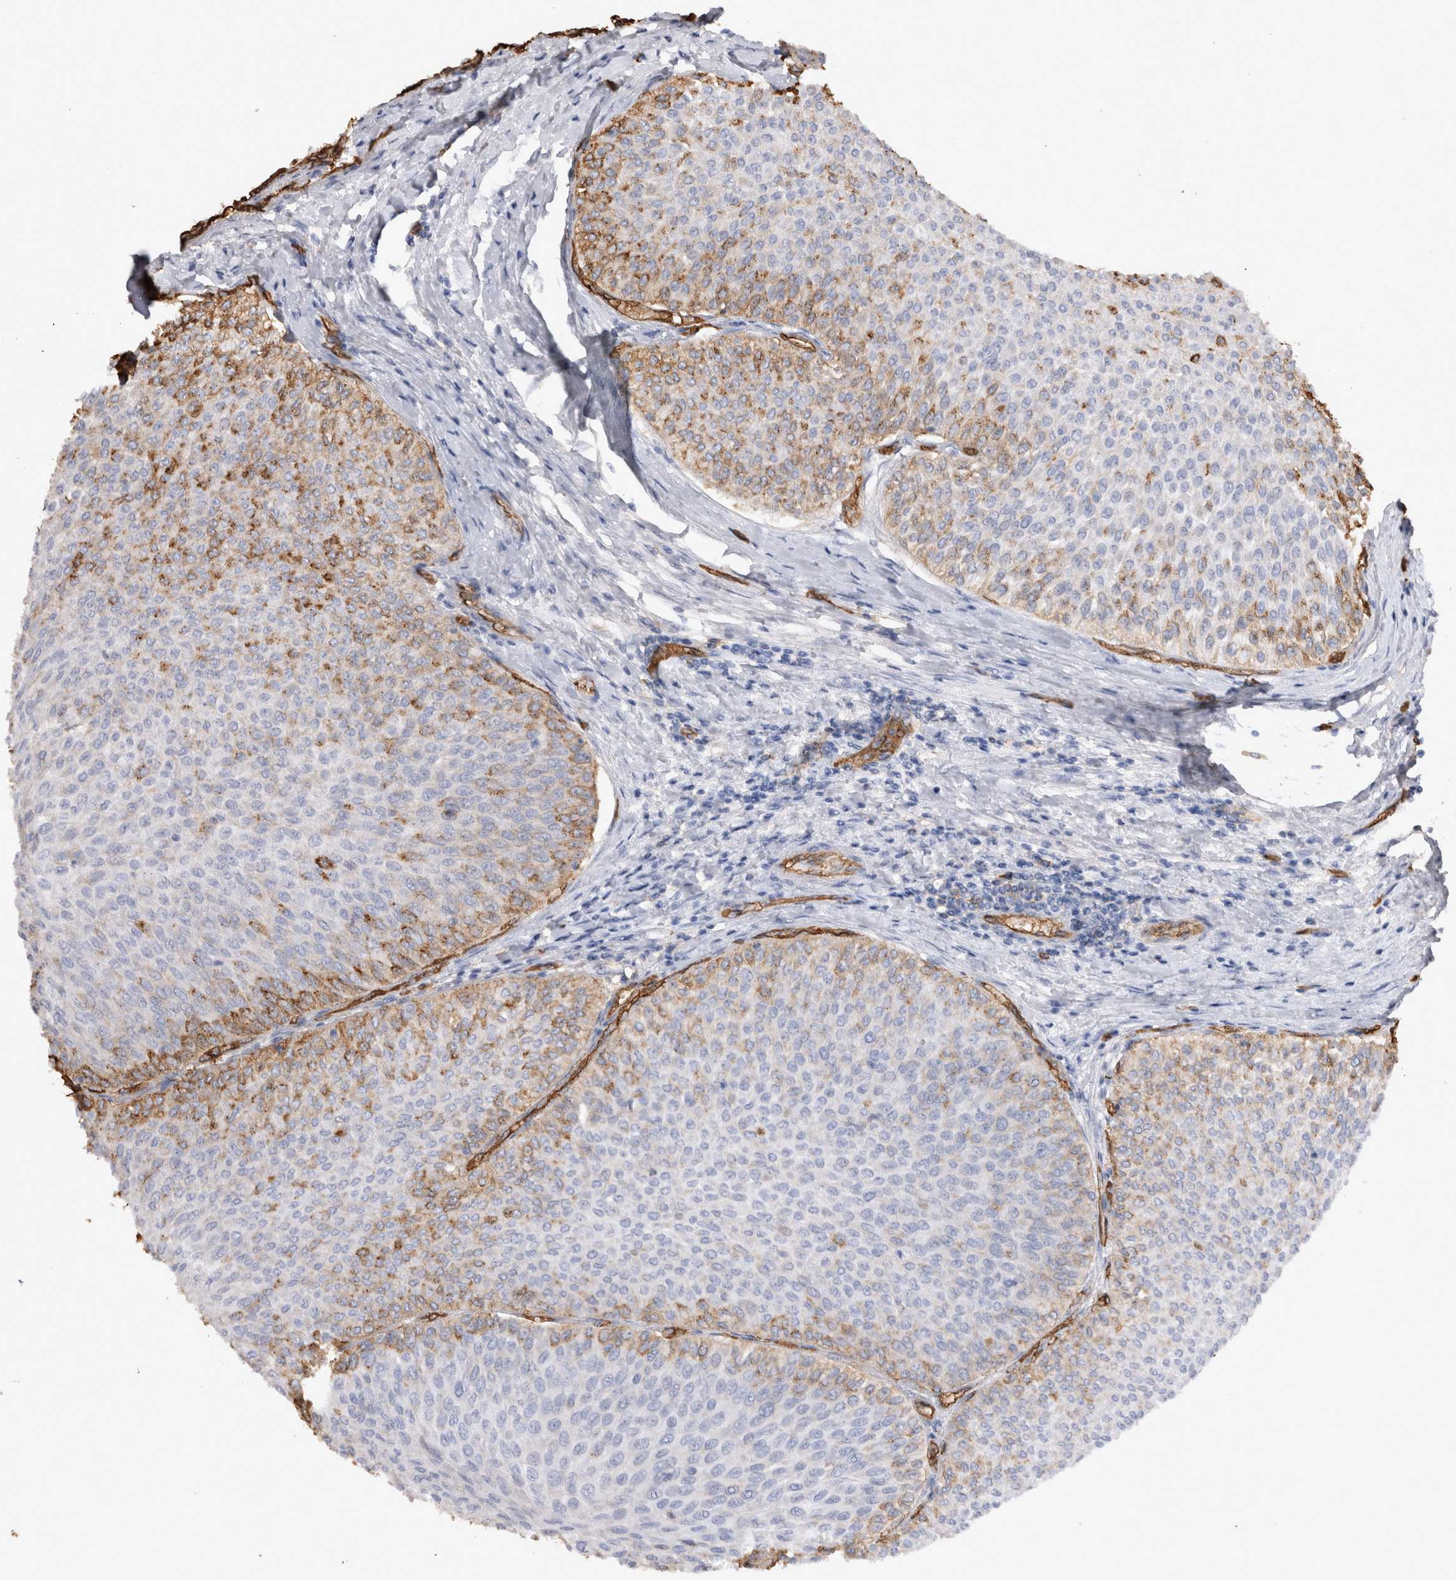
{"staining": {"intensity": "moderate", "quantity": "<25%", "location": "cytoplasmic/membranous"}, "tissue": "urothelial cancer", "cell_type": "Tumor cells", "image_type": "cancer", "snomed": [{"axis": "morphology", "description": "Urothelial carcinoma, Low grade"}, {"axis": "topography", "description": "Urinary bladder"}], "caption": "Human urothelial cancer stained with a brown dye displays moderate cytoplasmic/membranous positive positivity in about <25% of tumor cells.", "gene": "IL17RC", "patient": {"sex": "male", "age": 78}}